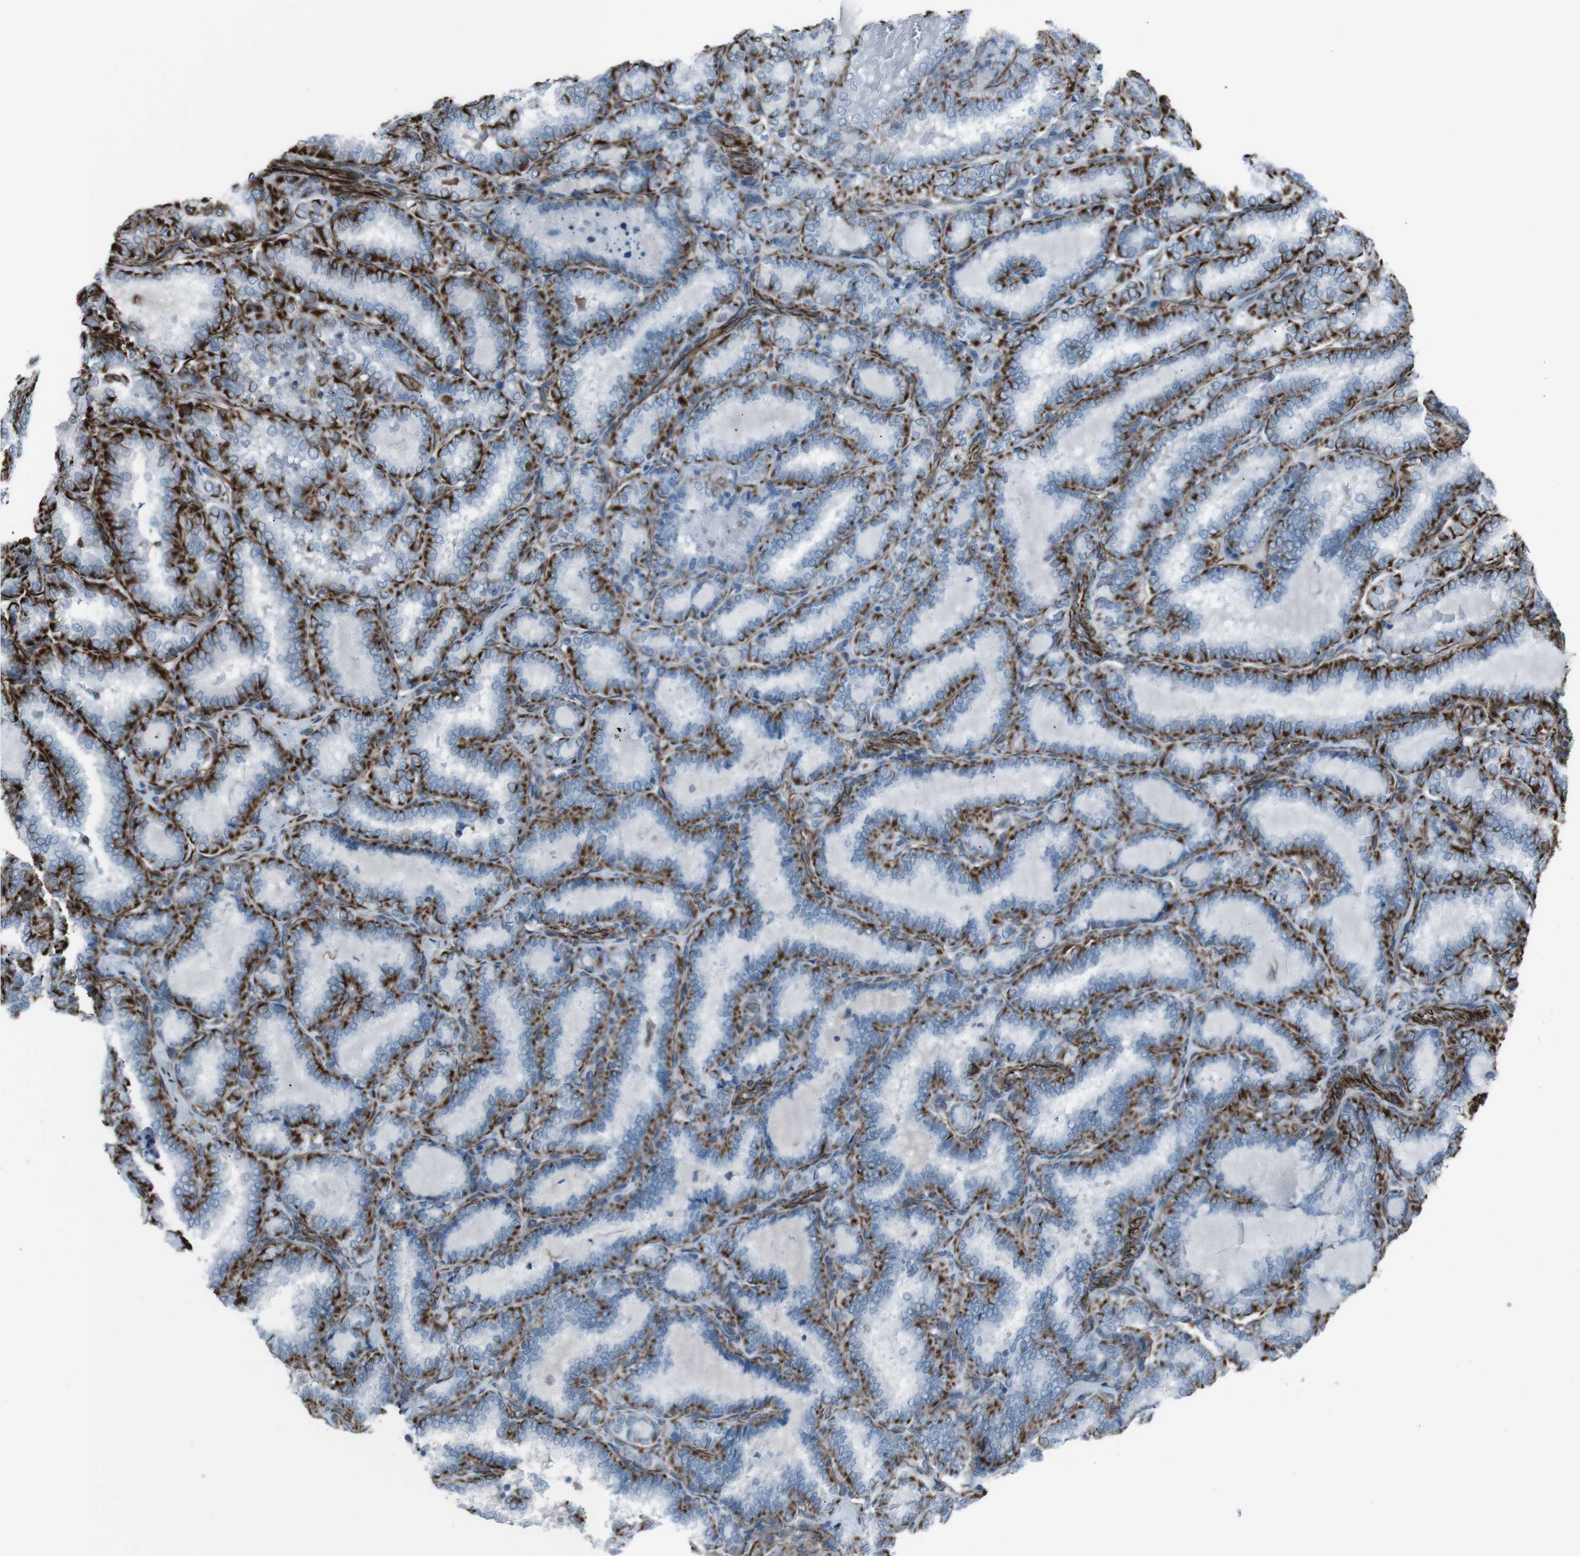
{"staining": {"intensity": "strong", "quantity": ">75%", "location": "cytoplasmic/membranous"}, "tissue": "thyroid cancer", "cell_type": "Tumor cells", "image_type": "cancer", "snomed": [{"axis": "morphology", "description": "Normal tissue, NOS"}, {"axis": "morphology", "description": "Papillary adenocarcinoma, NOS"}, {"axis": "topography", "description": "Thyroid gland"}], "caption": "This is an image of immunohistochemistry (IHC) staining of thyroid papillary adenocarcinoma, which shows strong expression in the cytoplasmic/membranous of tumor cells.", "gene": "ZDHHC6", "patient": {"sex": "female", "age": 30}}